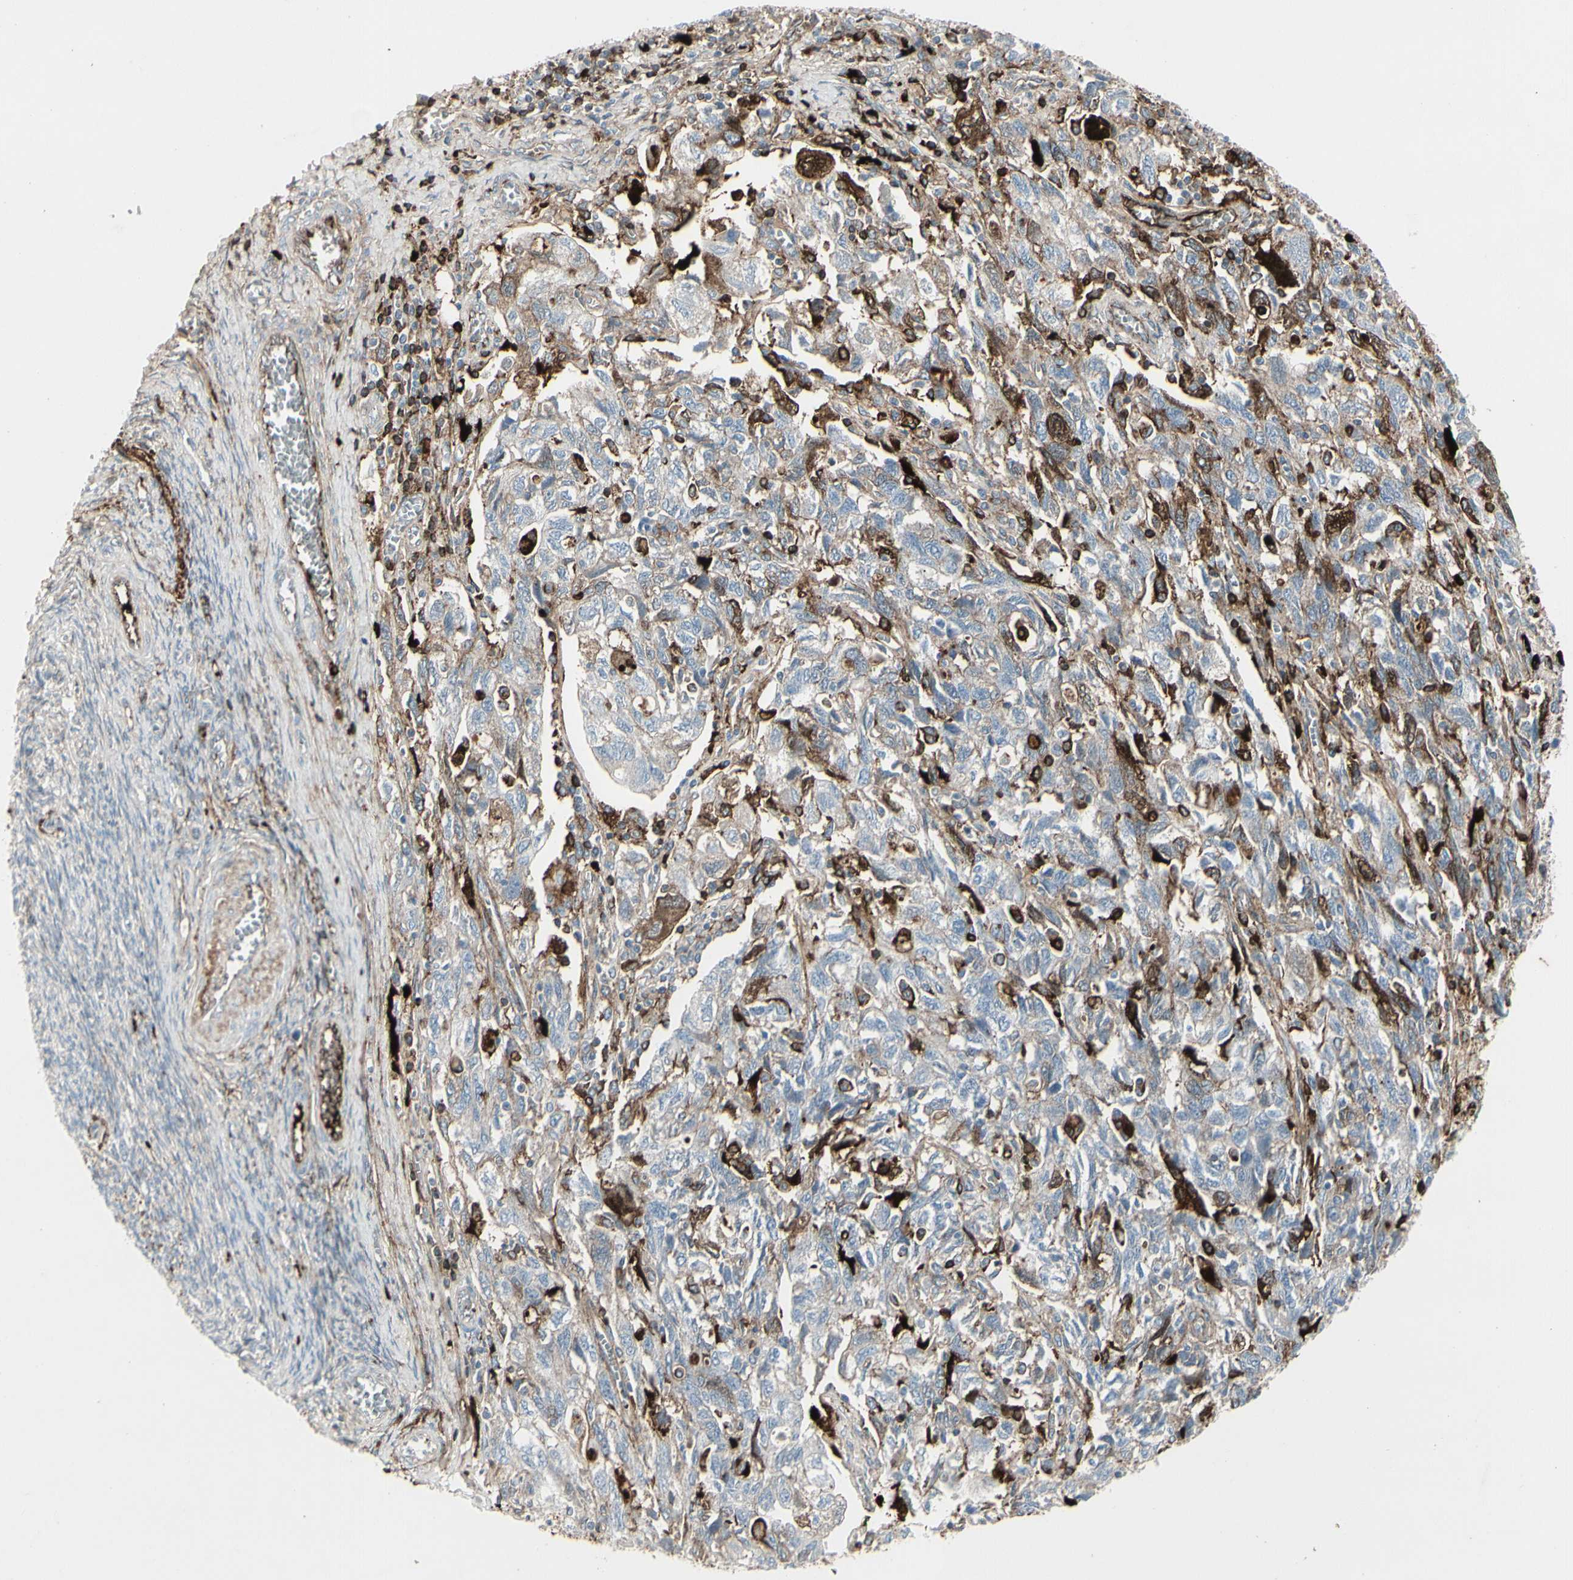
{"staining": {"intensity": "weak", "quantity": "25%-75%", "location": "cytoplasmic/membranous"}, "tissue": "ovarian cancer", "cell_type": "Tumor cells", "image_type": "cancer", "snomed": [{"axis": "morphology", "description": "Carcinoma, NOS"}, {"axis": "morphology", "description": "Cystadenocarcinoma, serous, NOS"}, {"axis": "topography", "description": "Ovary"}], "caption": "Carcinoma (ovarian) was stained to show a protein in brown. There is low levels of weak cytoplasmic/membranous positivity in approximately 25%-75% of tumor cells. (DAB IHC, brown staining for protein, blue staining for nuclei).", "gene": "IGHG1", "patient": {"sex": "female", "age": 69}}